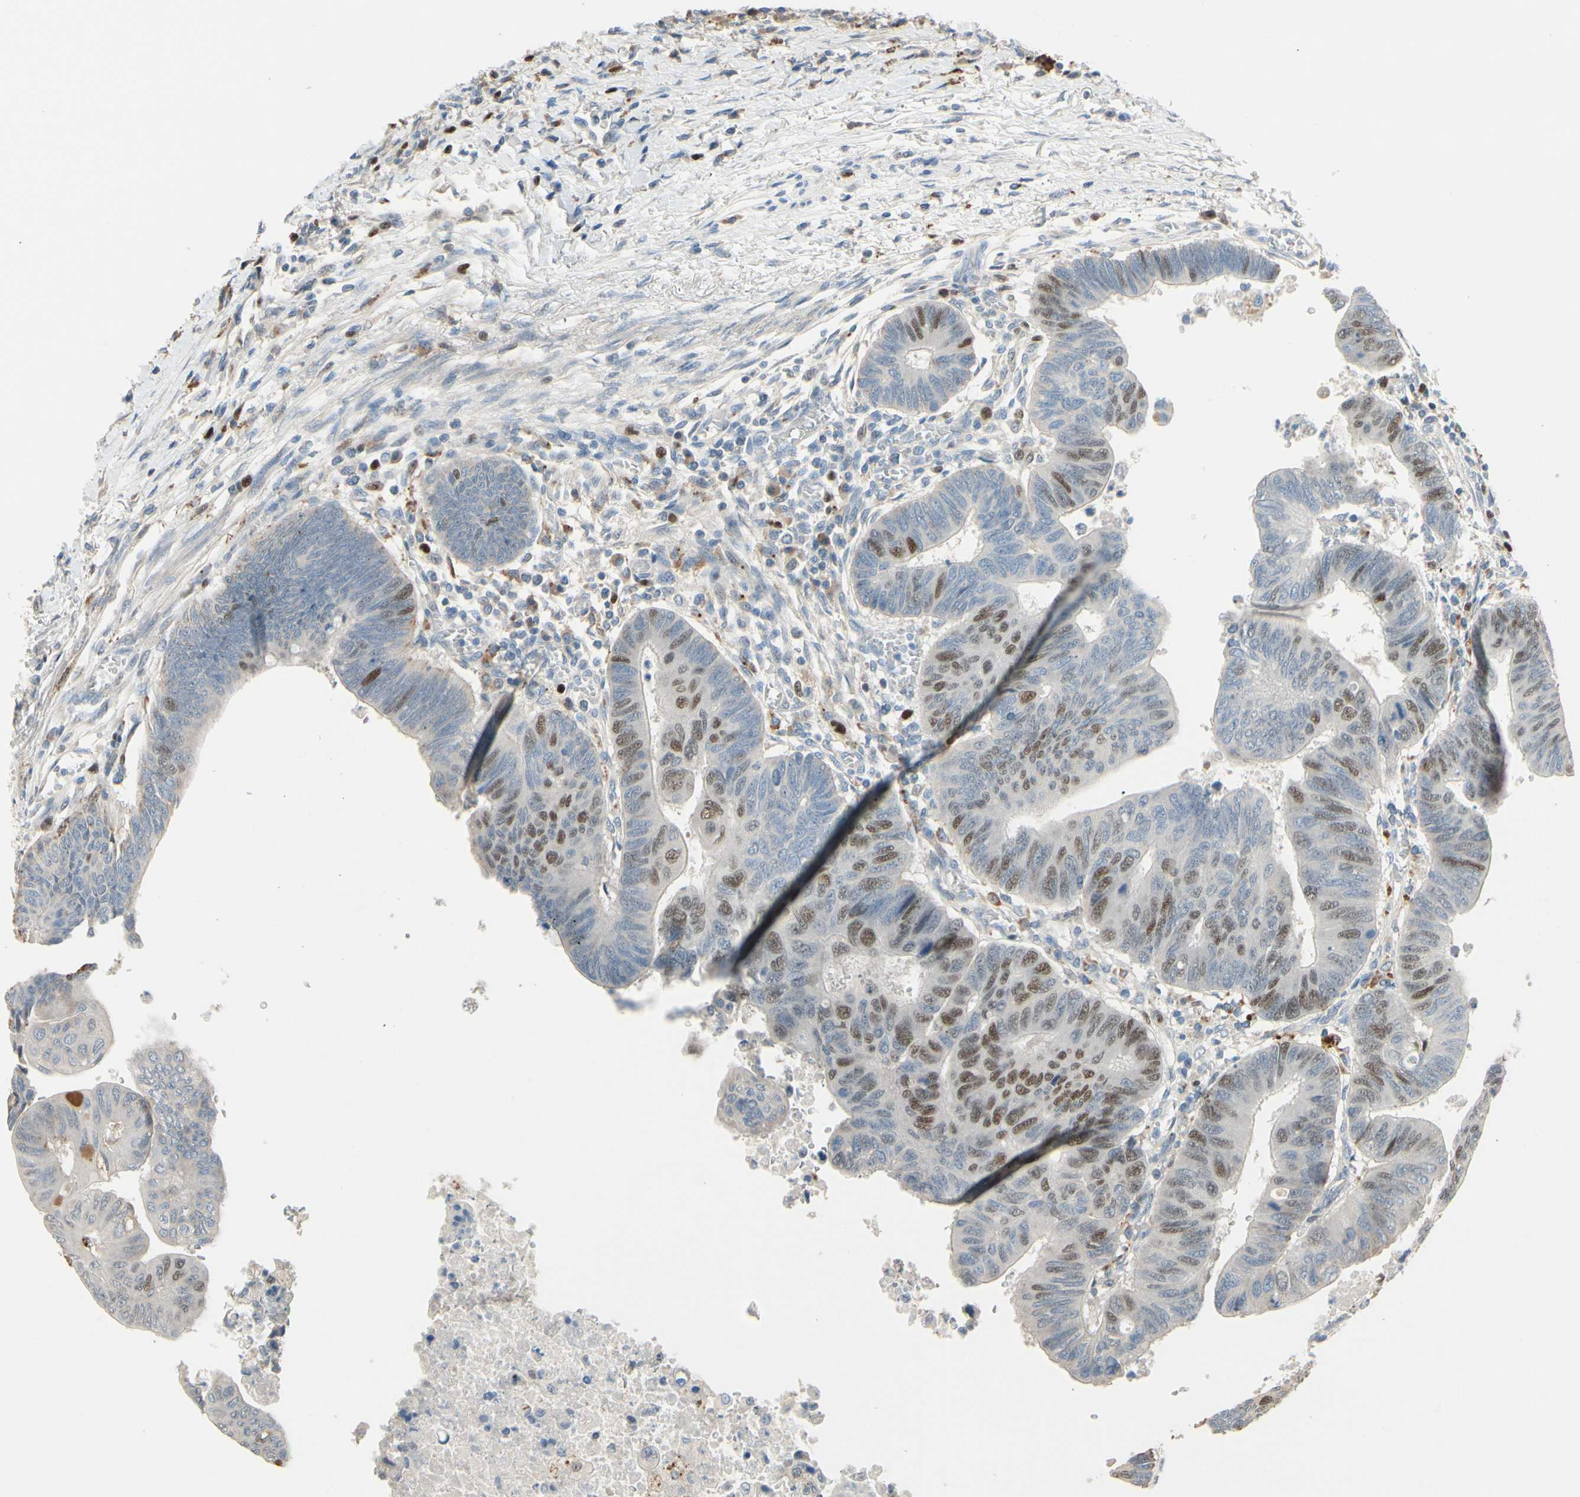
{"staining": {"intensity": "moderate", "quantity": "<25%", "location": "nuclear"}, "tissue": "colorectal cancer", "cell_type": "Tumor cells", "image_type": "cancer", "snomed": [{"axis": "morphology", "description": "Normal tissue, NOS"}, {"axis": "morphology", "description": "Adenocarcinoma, NOS"}, {"axis": "topography", "description": "Rectum"}, {"axis": "topography", "description": "Peripheral nerve tissue"}], "caption": "Tumor cells exhibit low levels of moderate nuclear expression in approximately <25% of cells in colorectal cancer.", "gene": "ZKSCAN4", "patient": {"sex": "male", "age": 92}}